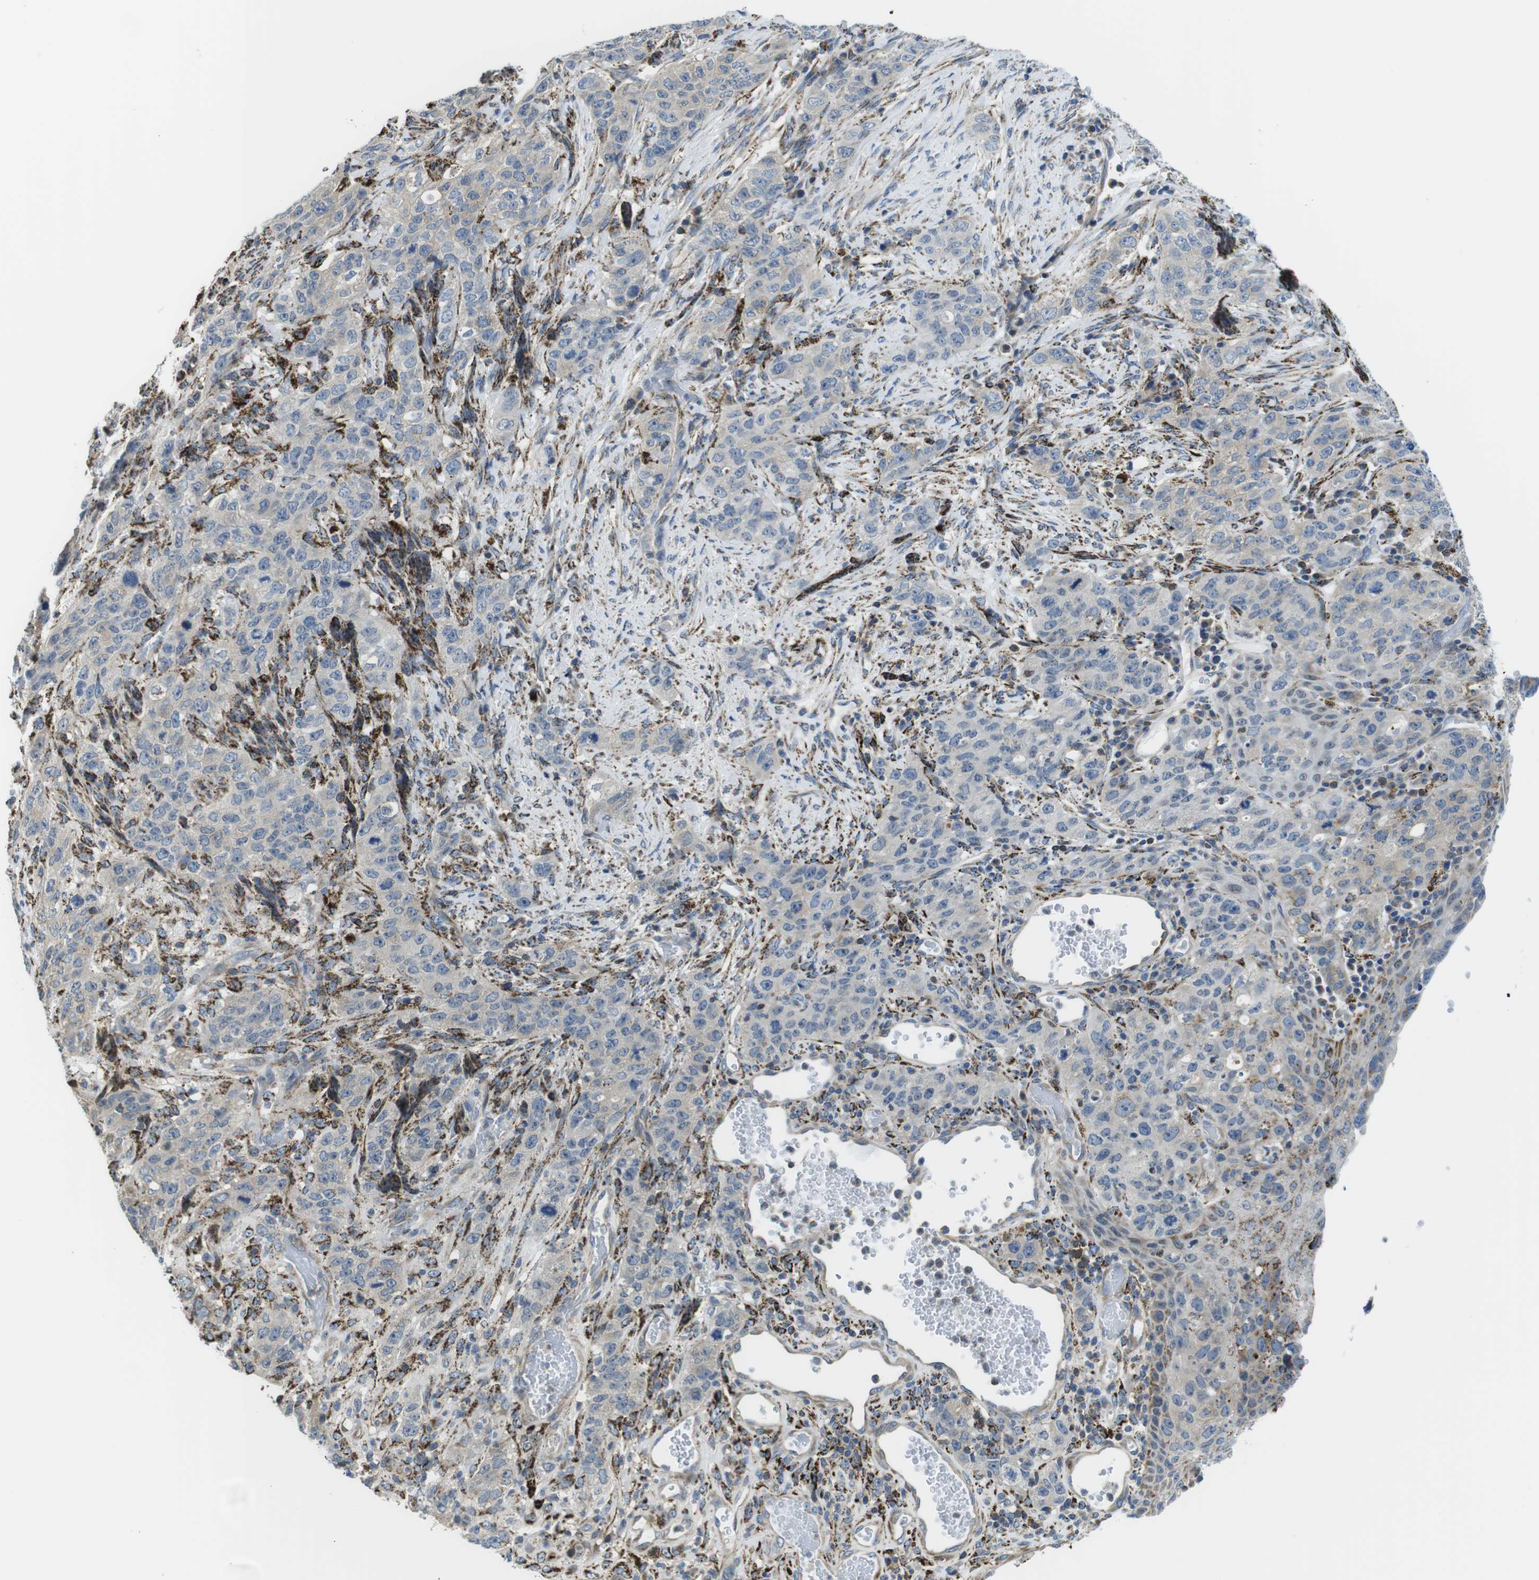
{"staining": {"intensity": "negative", "quantity": "none", "location": "none"}, "tissue": "stomach cancer", "cell_type": "Tumor cells", "image_type": "cancer", "snomed": [{"axis": "morphology", "description": "Adenocarcinoma, NOS"}, {"axis": "topography", "description": "Stomach"}], "caption": "Tumor cells are negative for protein expression in human stomach adenocarcinoma. (DAB (3,3'-diaminobenzidine) IHC, high magnification).", "gene": "KCNE3", "patient": {"sex": "male", "age": 48}}